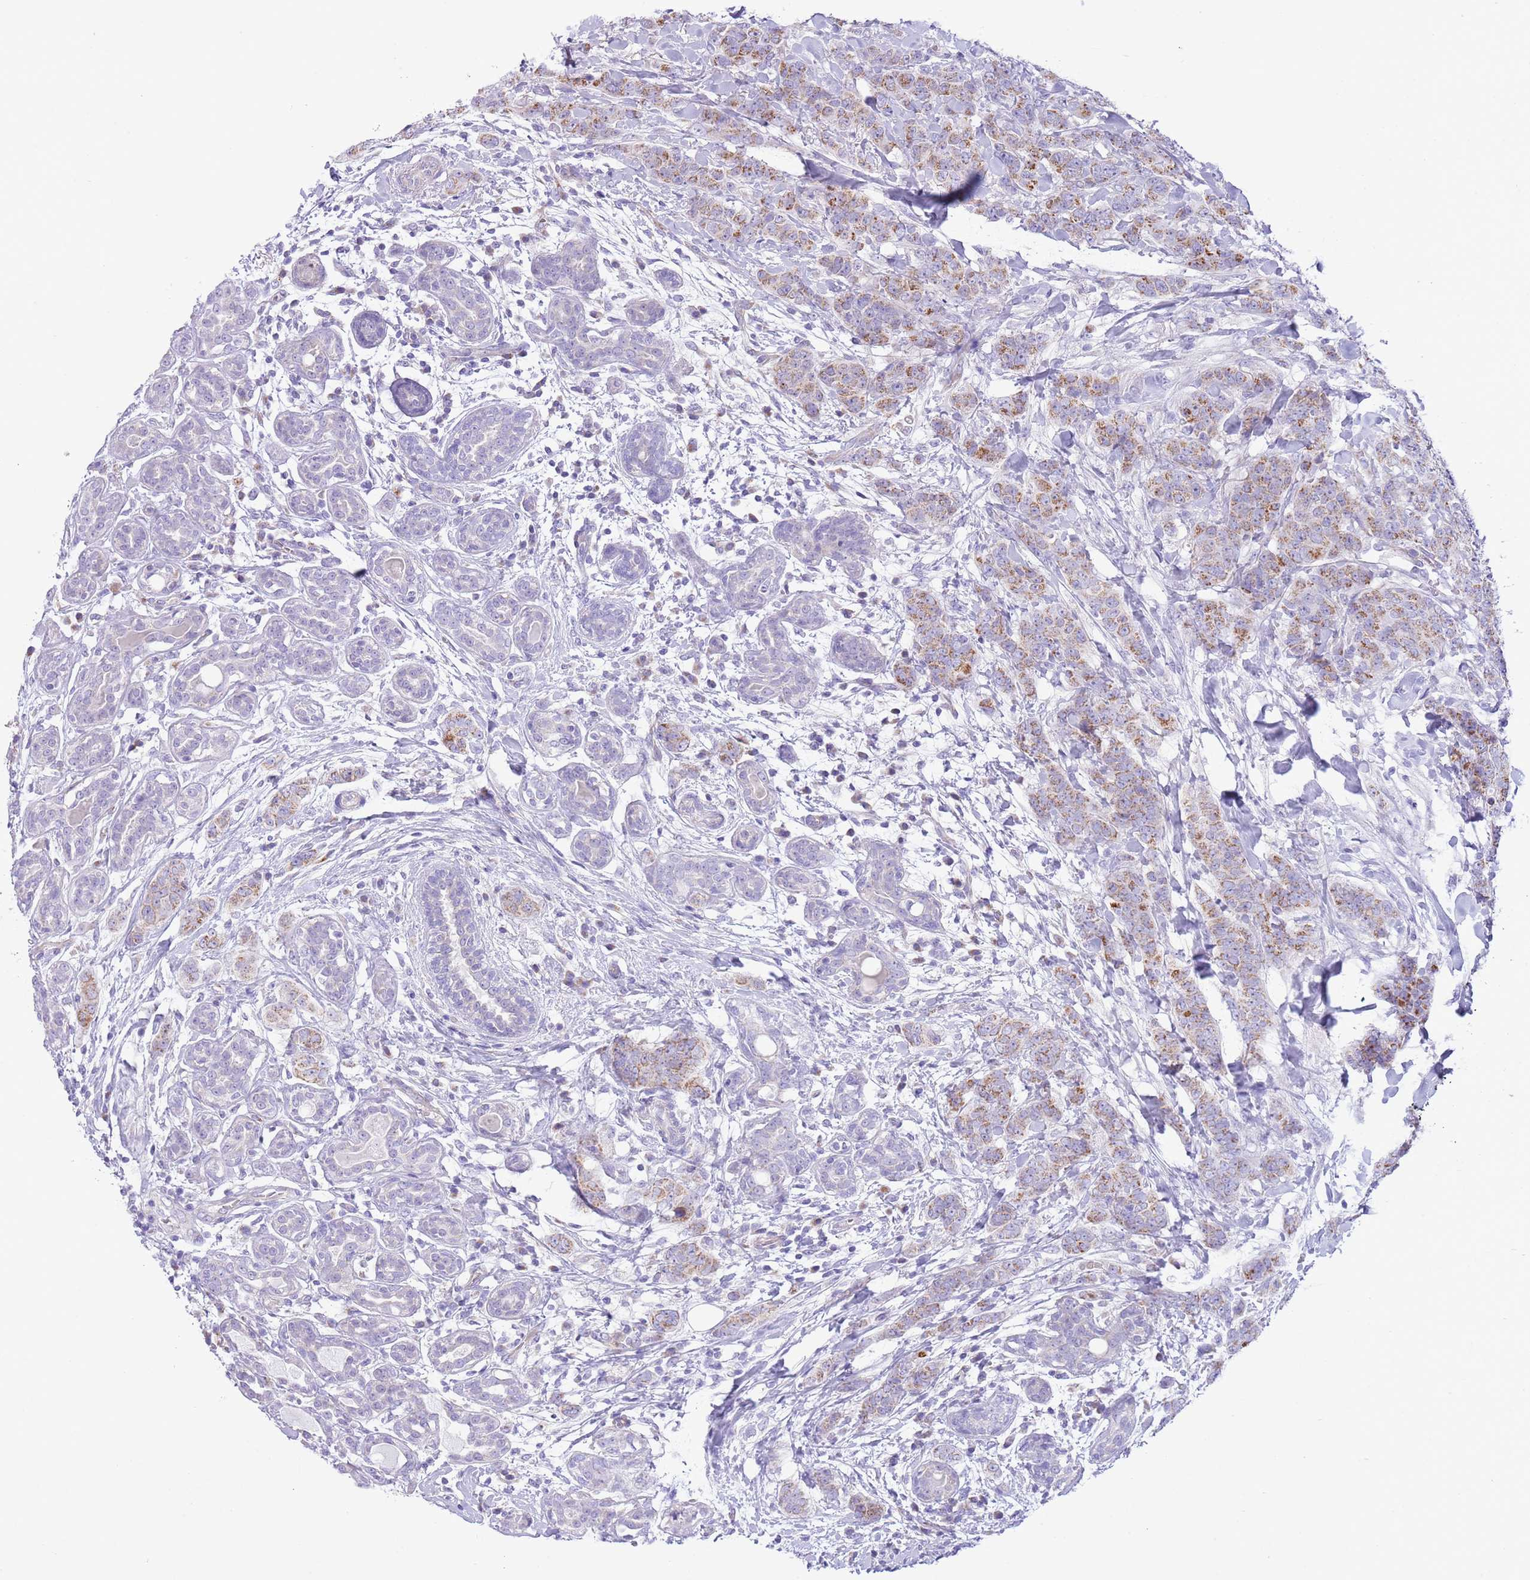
{"staining": {"intensity": "moderate", "quantity": "25%-75%", "location": "cytoplasmic/membranous"}, "tissue": "breast cancer", "cell_type": "Tumor cells", "image_type": "cancer", "snomed": [{"axis": "morphology", "description": "Duct carcinoma"}, {"axis": "topography", "description": "Breast"}], "caption": "A micrograph of breast cancer stained for a protein exhibits moderate cytoplasmic/membranous brown staining in tumor cells.", "gene": "OAZ2", "patient": {"sex": "female", "age": 40}}